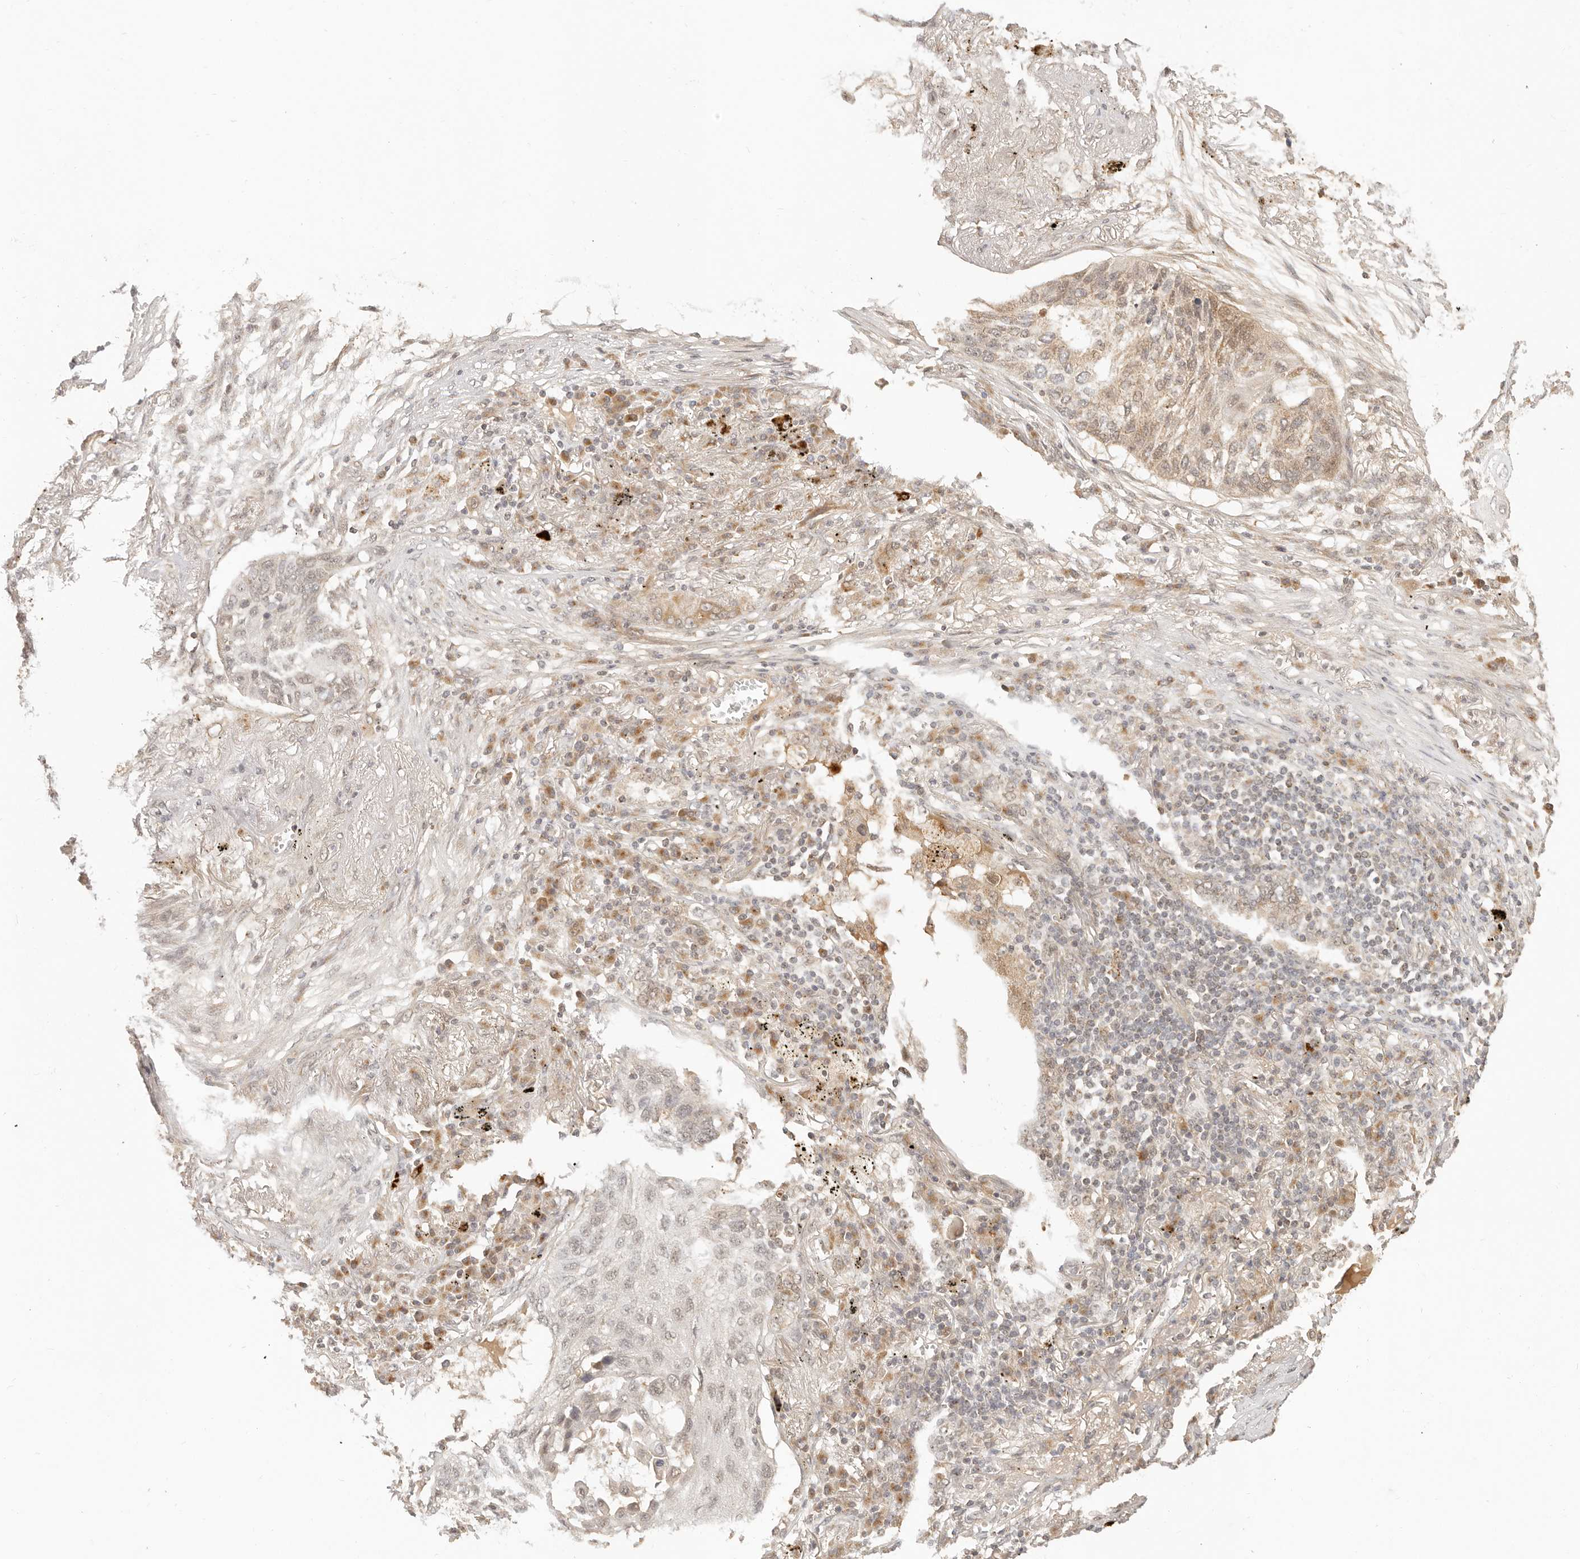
{"staining": {"intensity": "weak", "quantity": "25%-75%", "location": "cytoplasmic/membranous,nuclear"}, "tissue": "lung cancer", "cell_type": "Tumor cells", "image_type": "cancer", "snomed": [{"axis": "morphology", "description": "Squamous cell carcinoma, NOS"}, {"axis": "topography", "description": "Lung"}], "caption": "About 25%-75% of tumor cells in human squamous cell carcinoma (lung) demonstrate weak cytoplasmic/membranous and nuclear protein positivity as visualized by brown immunohistochemical staining.", "gene": "INTS11", "patient": {"sex": "female", "age": 63}}